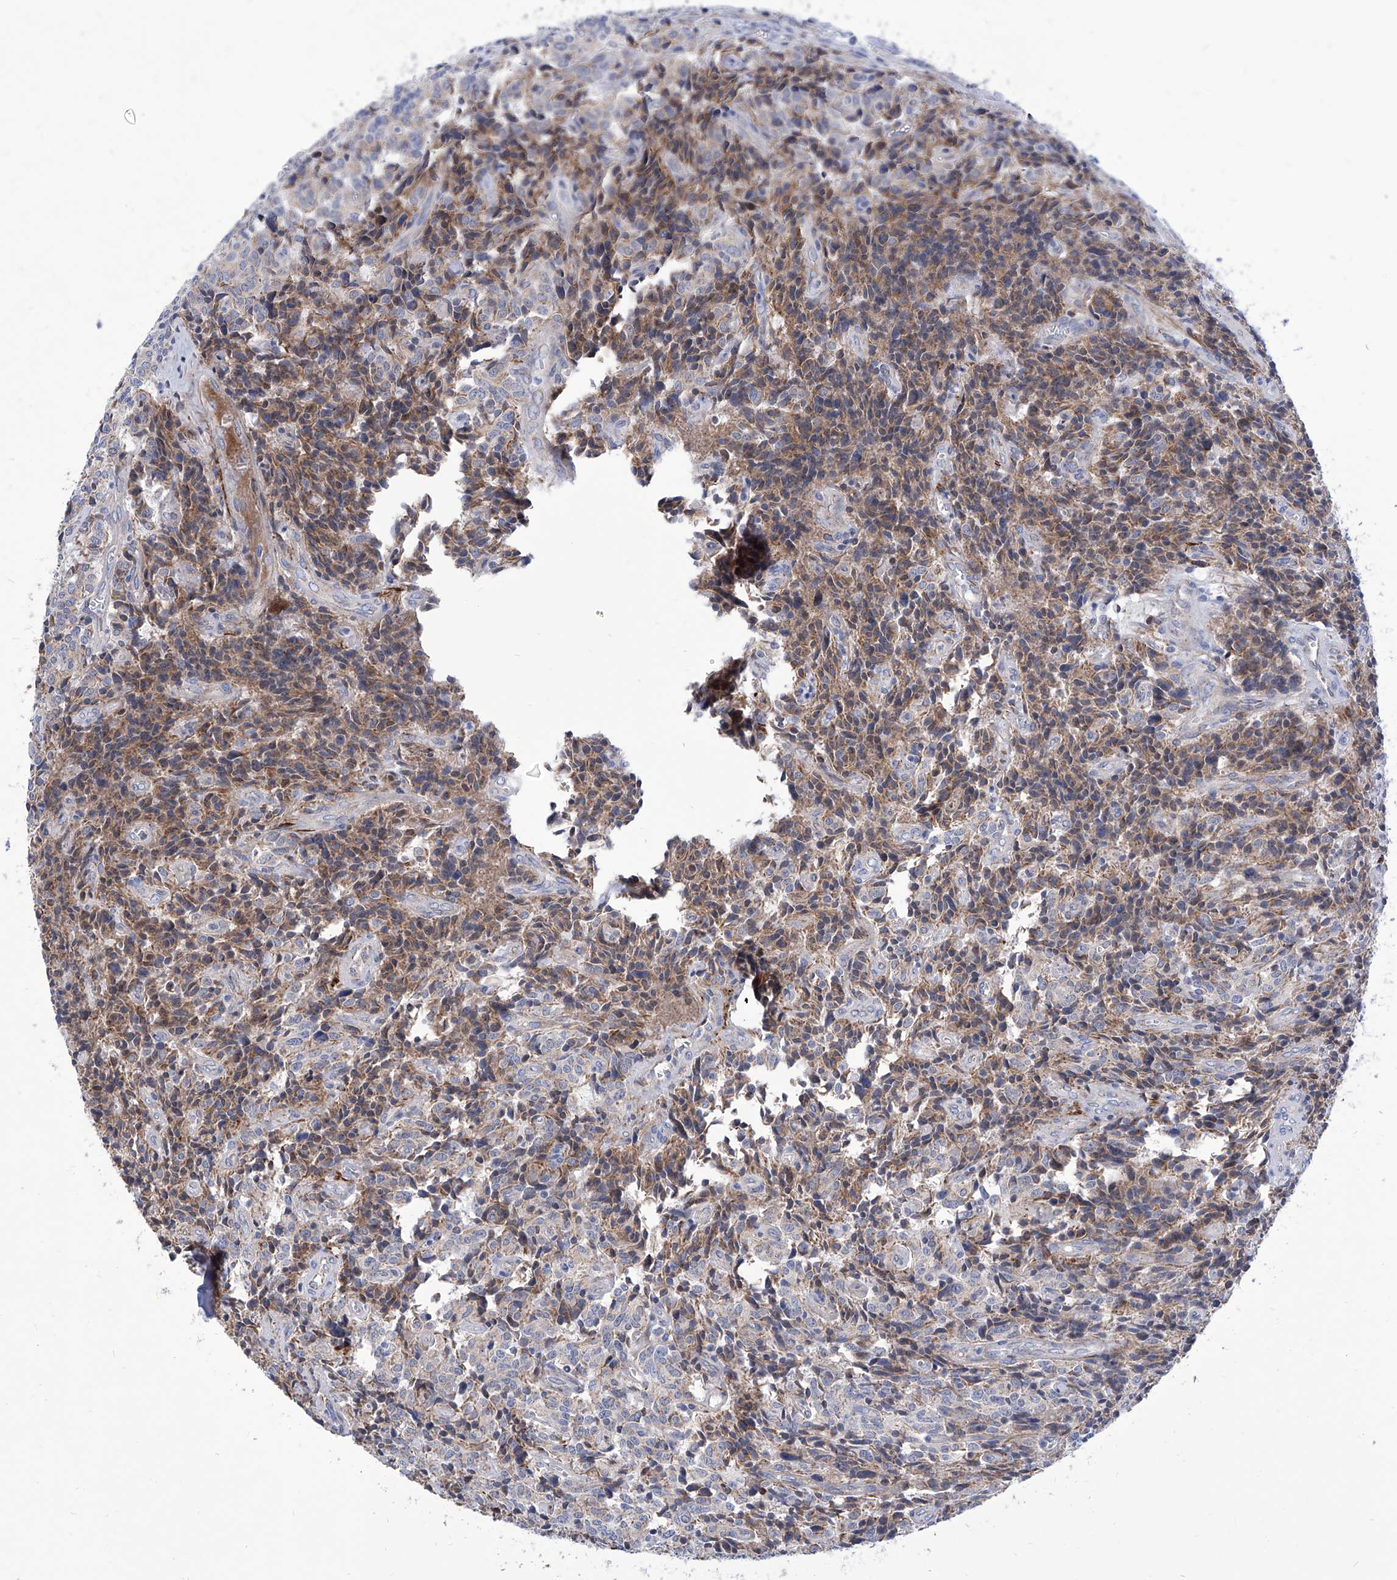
{"staining": {"intensity": "moderate", "quantity": "25%-75%", "location": "cytoplasmic/membranous"}, "tissue": "carcinoid", "cell_type": "Tumor cells", "image_type": "cancer", "snomed": [{"axis": "morphology", "description": "Carcinoid, malignant, NOS"}, {"axis": "topography", "description": "Lung"}], "caption": "Carcinoid stained for a protein reveals moderate cytoplasmic/membranous positivity in tumor cells. The protein is stained brown, and the nuclei are stained in blue (DAB IHC with brightfield microscopy, high magnification).", "gene": "SRBD1", "patient": {"sex": "female", "age": 46}}